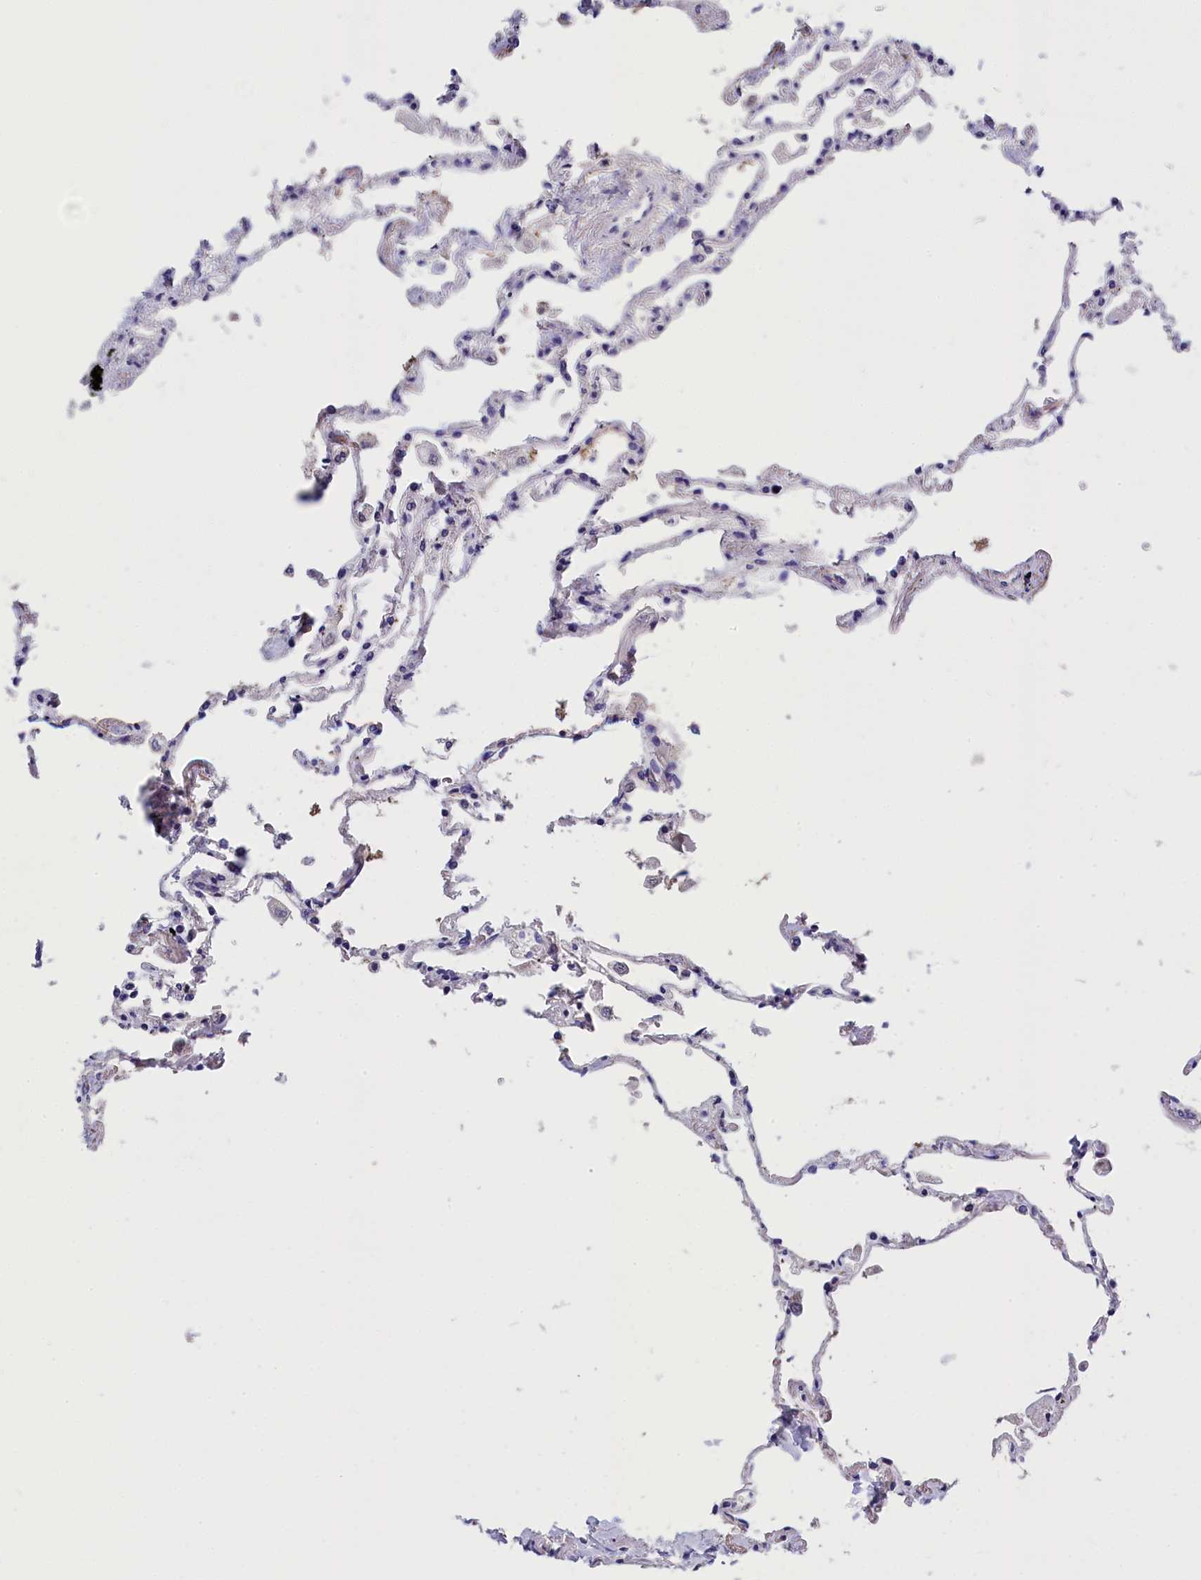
{"staining": {"intensity": "moderate", "quantity": "<25%", "location": "nuclear"}, "tissue": "lung", "cell_type": "Alveolar cells", "image_type": "normal", "snomed": [{"axis": "morphology", "description": "Normal tissue, NOS"}, {"axis": "topography", "description": "Lung"}], "caption": "High-magnification brightfield microscopy of unremarkable lung stained with DAB (brown) and counterstained with hematoxylin (blue). alveolar cells exhibit moderate nuclear positivity is appreciated in approximately<25% of cells.", "gene": "BTBD9", "patient": {"sex": "female", "age": 67}}